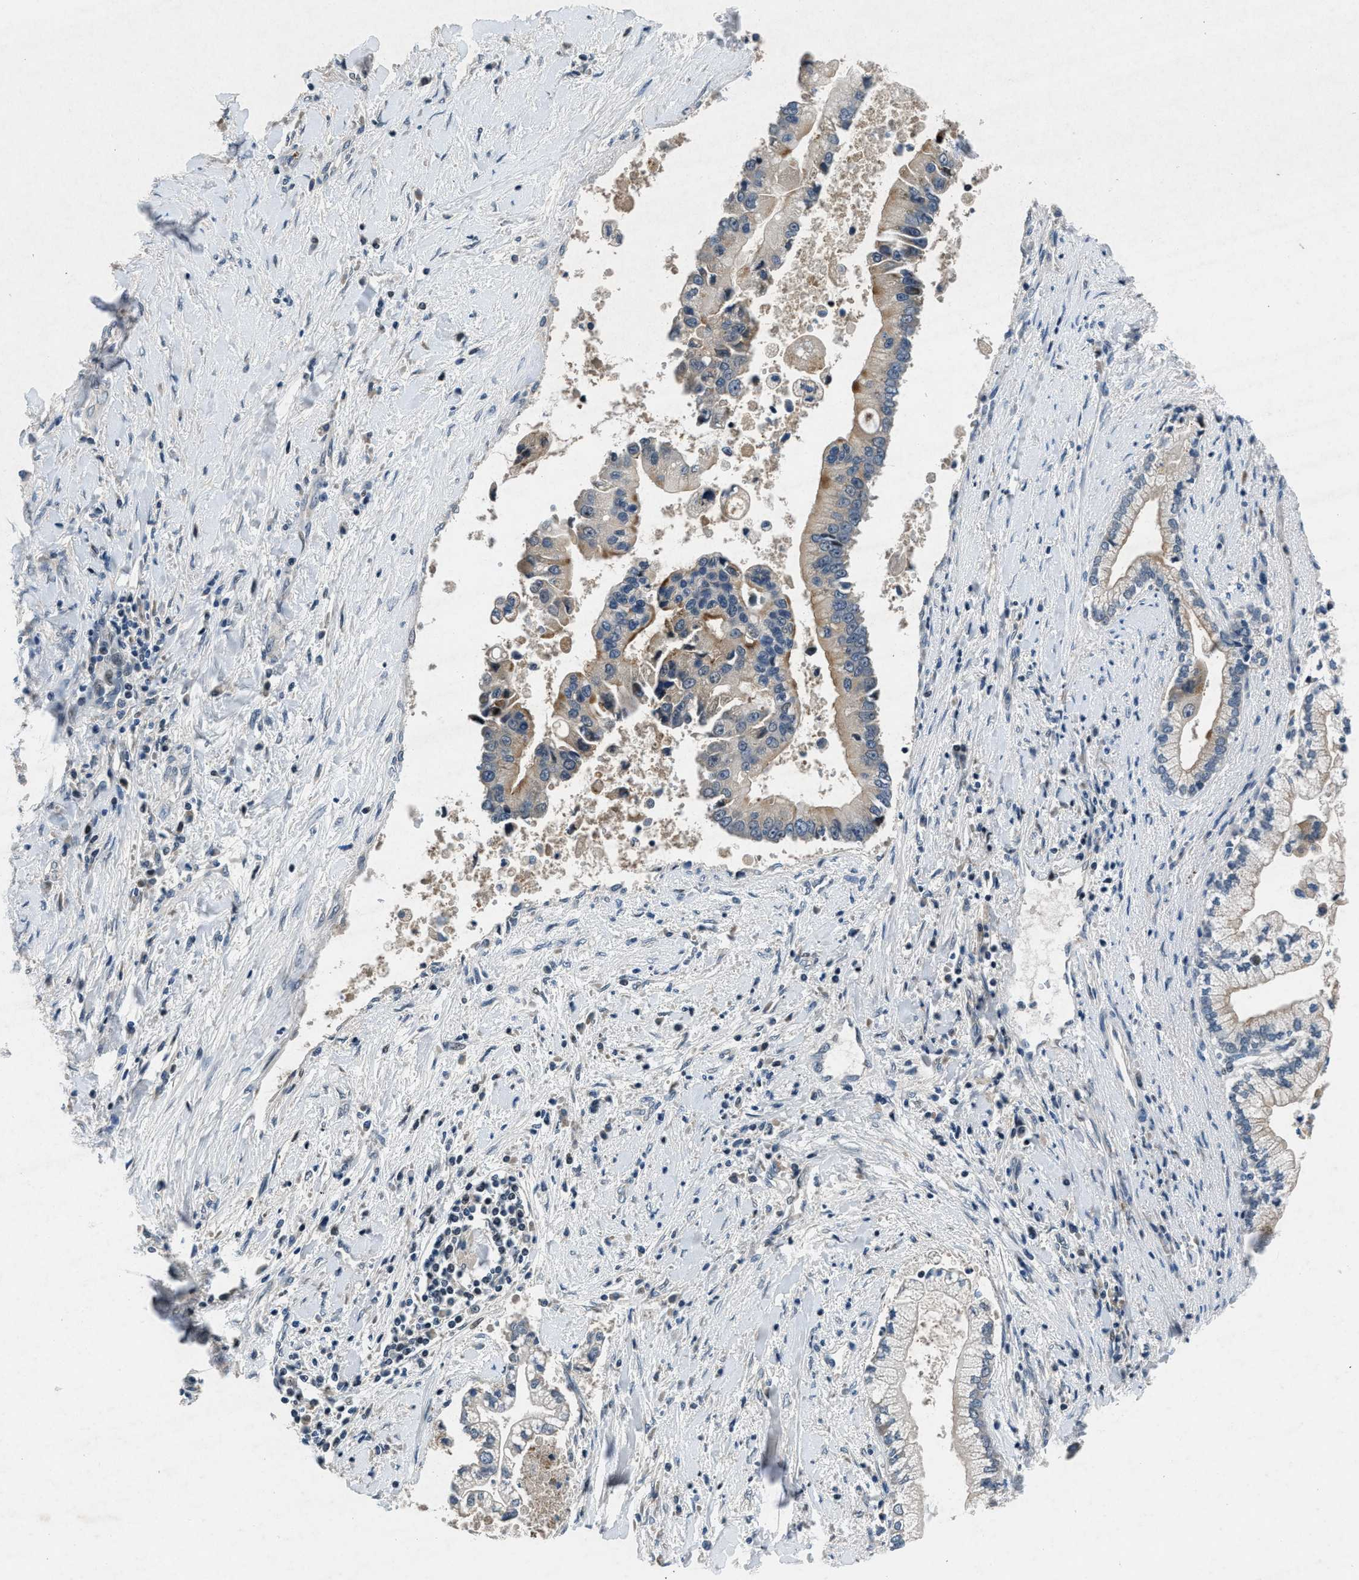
{"staining": {"intensity": "moderate", "quantity": ">75%", "location": "cytoplasmic/membranous"}, "tissue": "liver cancer", "cell_type": "Tumor cells", "image_type": "cancer", "snomed": [{"axis": "morphology", "description": "Cholangiocarcinoma"}, {"axis": "topography", "description": "Liver"}], "caption": "Brown immunohistochemical staining in human liver cancer demonstrates moderate cytoplasmic/membranous positivity in approximately >75% of tumor cells.", "gene": "PHLDA1", "patient": {"sex": "male", "age": 50}}